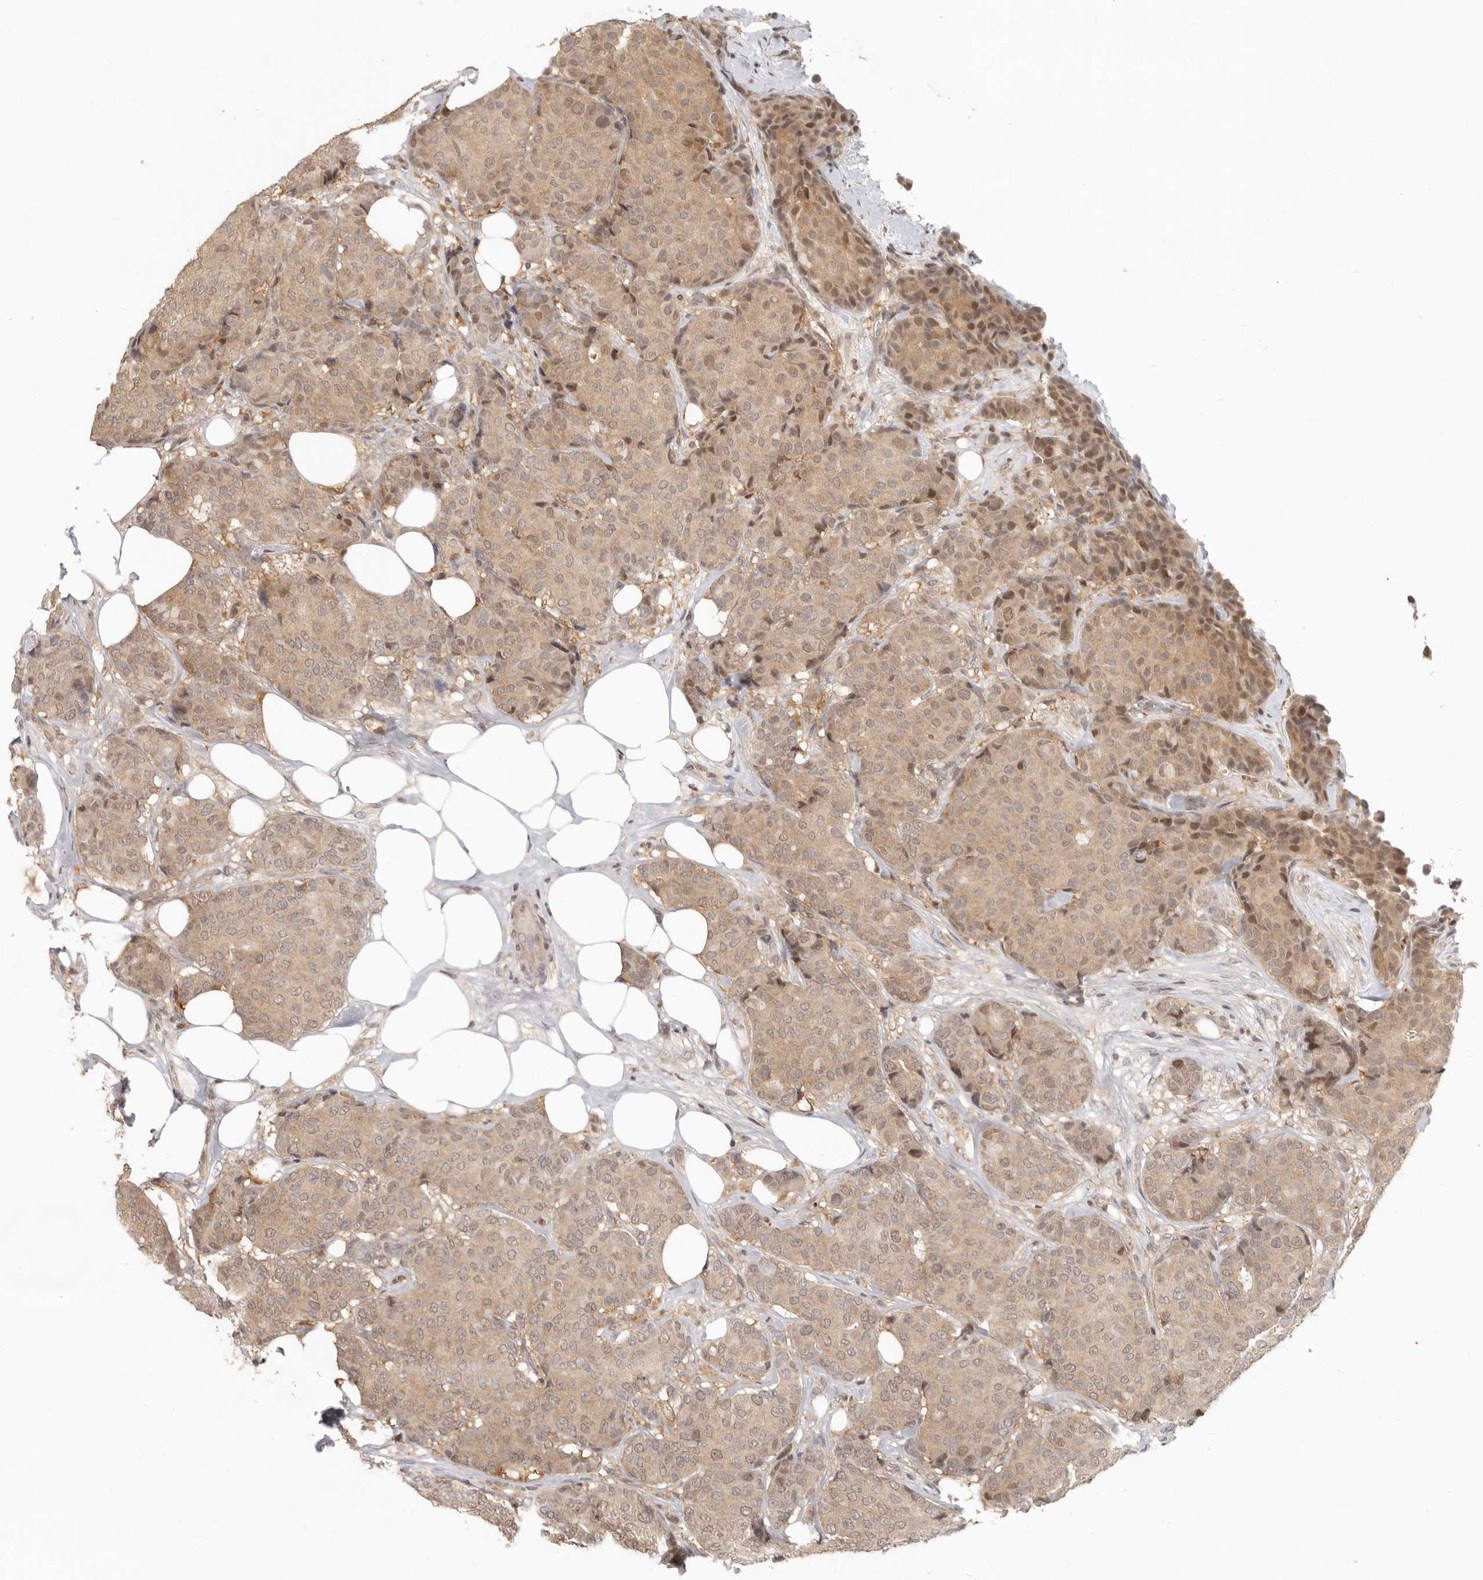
{"staining": {"intensity": "weak", "quantity": ">75%", "location": "cytoplasmic/membranous,nuclear"}, "tissue": "breast cancer", "cell_type": "Tumor cells", "image_type": "cancer", "snomed": [{"axis": "morphology", "description": "Duct carcinoma"}, {"axis": "topography", "description": "Breast"}], "caption": "Immunohistochemical staining of human breast invasive ductal carcinoma exhibits weak cytoplasmic/membranous and nuclear protein expression in about >75% of tumor cells.", "gene": "PSMA5", "patient": {"sex": "female", "age": 75}}